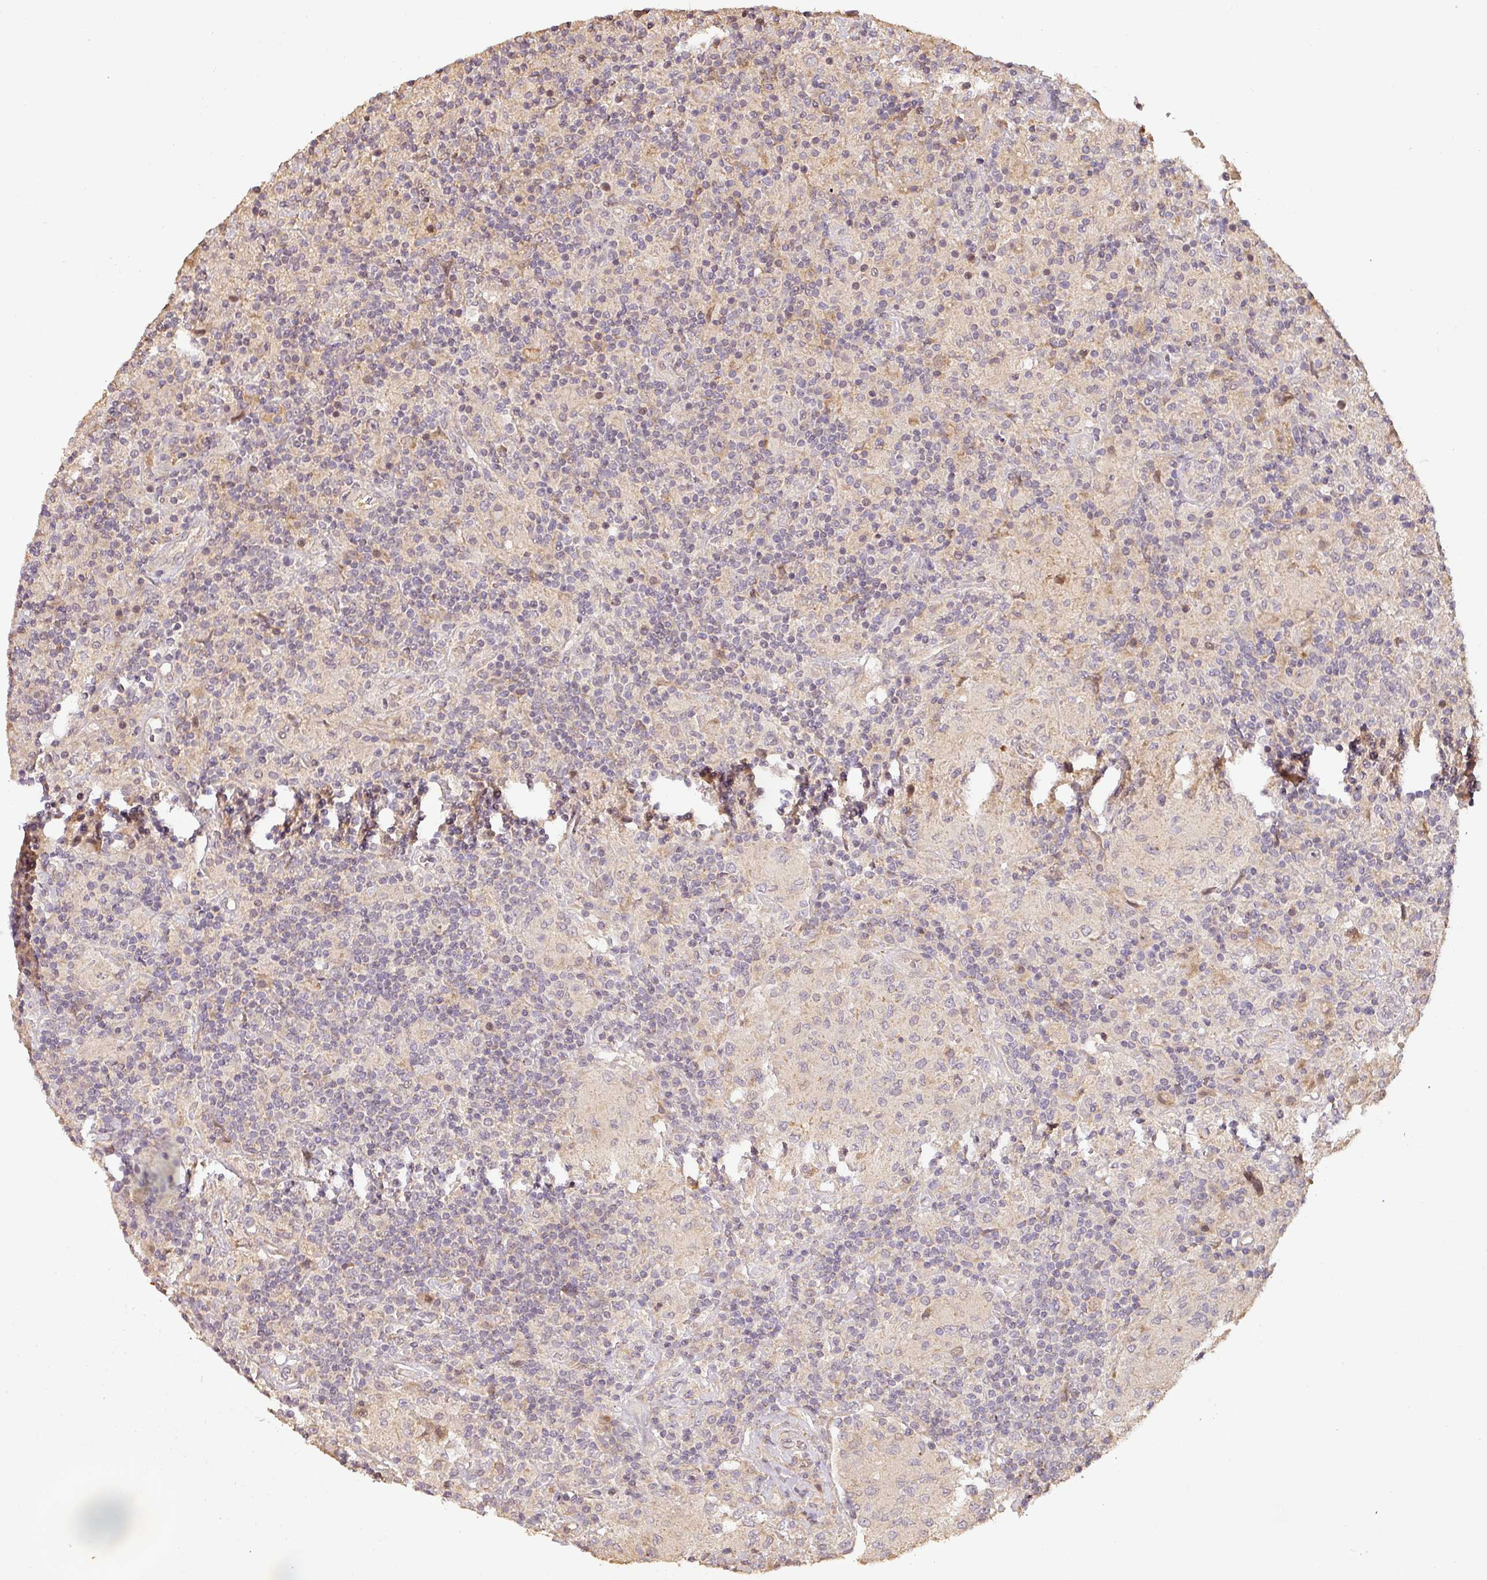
{"staining": {"intensity": "negative", "quantity": "none", "location": "none"}, "tissue": "lymphoma", "cell_type": "Tumor cells", "image_type": "cancer", "snomed": [{"axis": "morphology", "description": "Hodgkin's disease, NOS"}, {"axis": "topography", "description": "Lymph node"}], "caption": "This micrograph is of Hodgkin's disease stained with IHC to label a protein in brown with the nuclei are counter-stained blue. There is no staining in tumor cells.", "gene": "BPIFB3", "patient": {"sex": "male", "age": 70}}